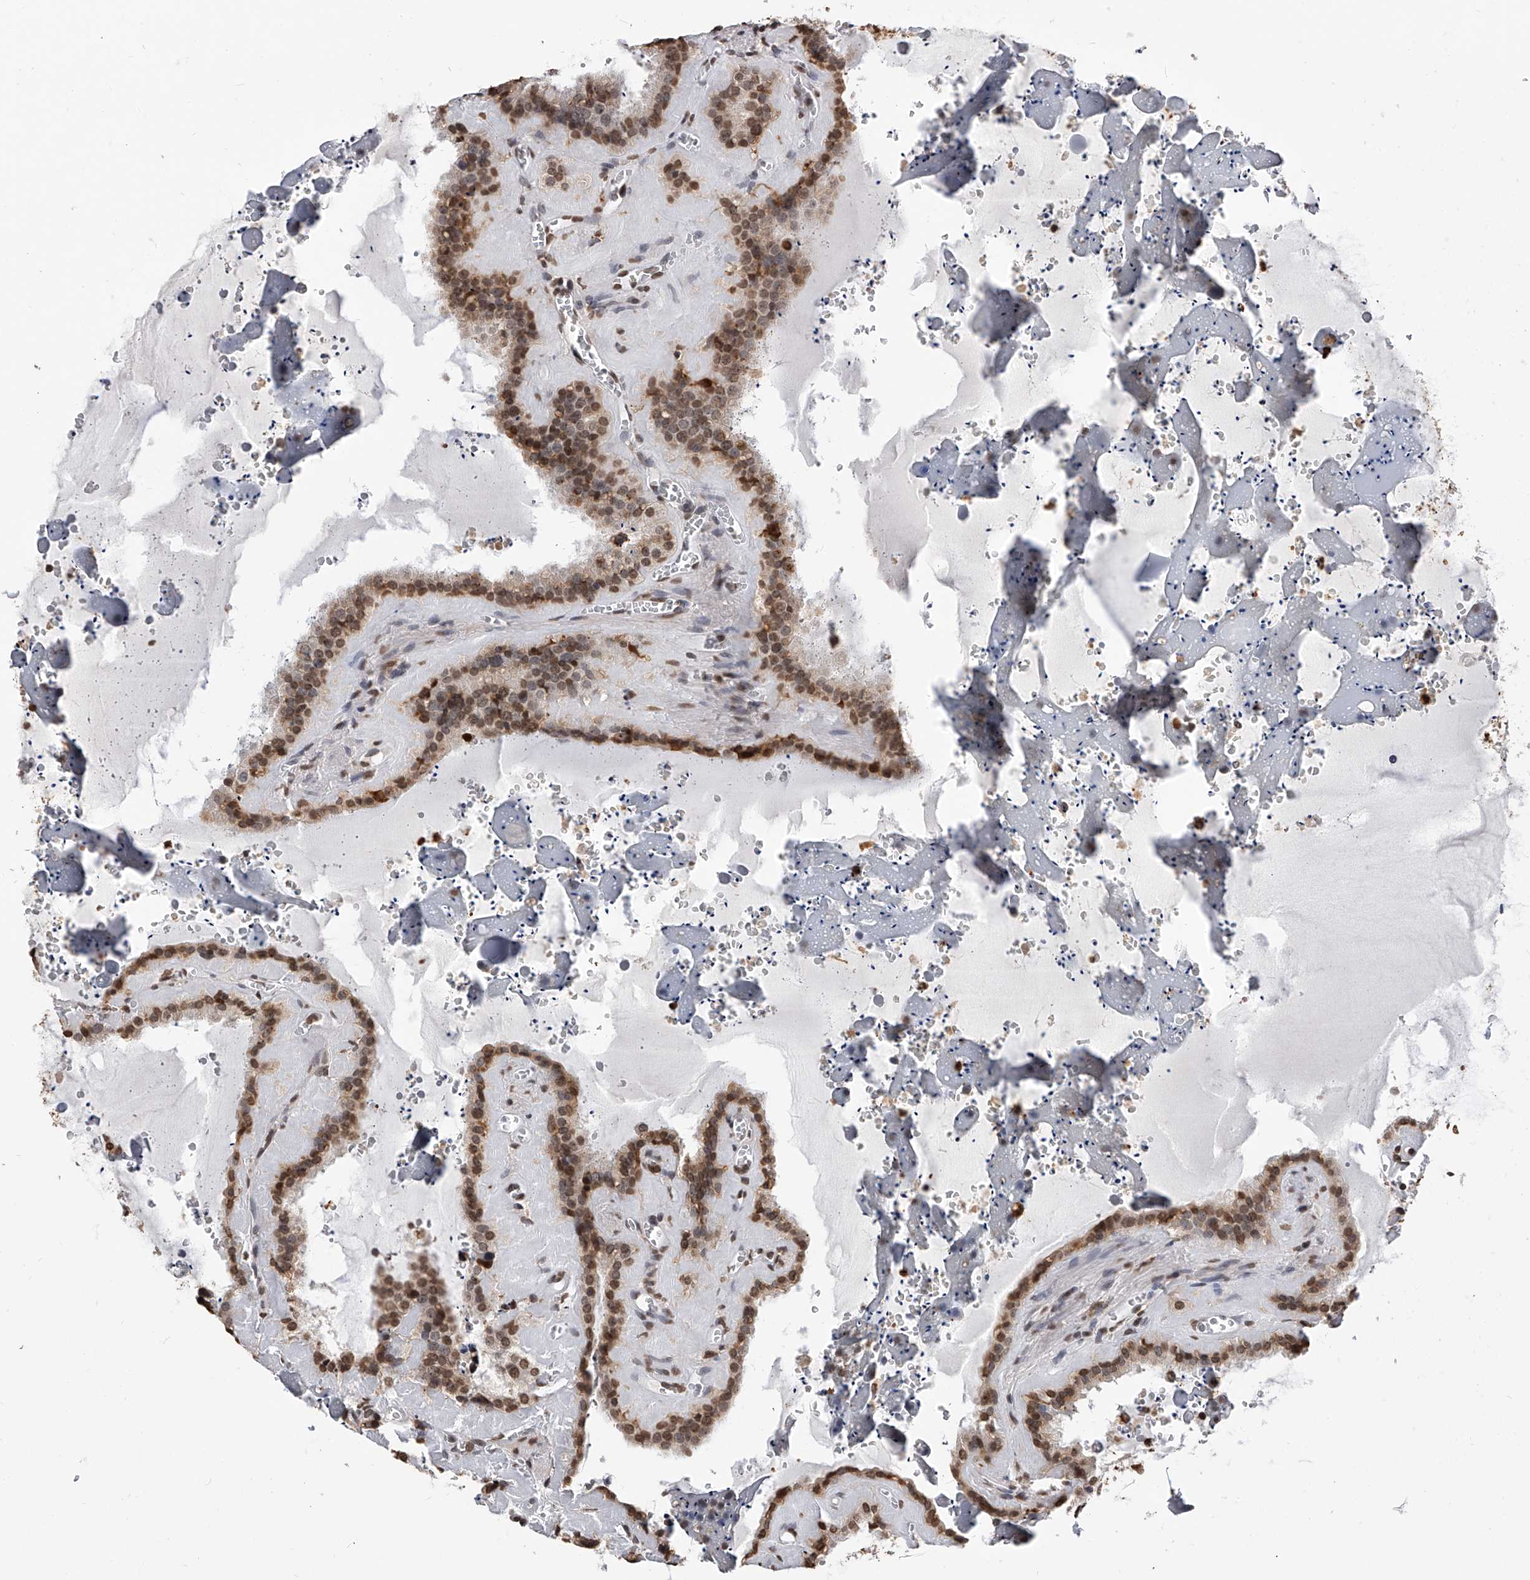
{"staining": {"intensity": "moderate", "quantity": ">75%", "location": "nuclear"}, "tissue": "seminal vesicle", "cell_type": "Glandular cells", "image_type": "normal", "snomed": [{"axis": "morphology", "description": "Normal tissue, NOS"}, {"axis": "topography", "description": "Prostate"}, {"axis": "topography", "description": "Seminal veicle"}], "caption": "The photomicrograph shows a brown stain indicating the presence of a protein in the nuclear of glandular cells in seminal vesicle. Nuclei are stained in blue.", "gene": "CFAP410", "patient": {"sex": "male", "age": 59}}